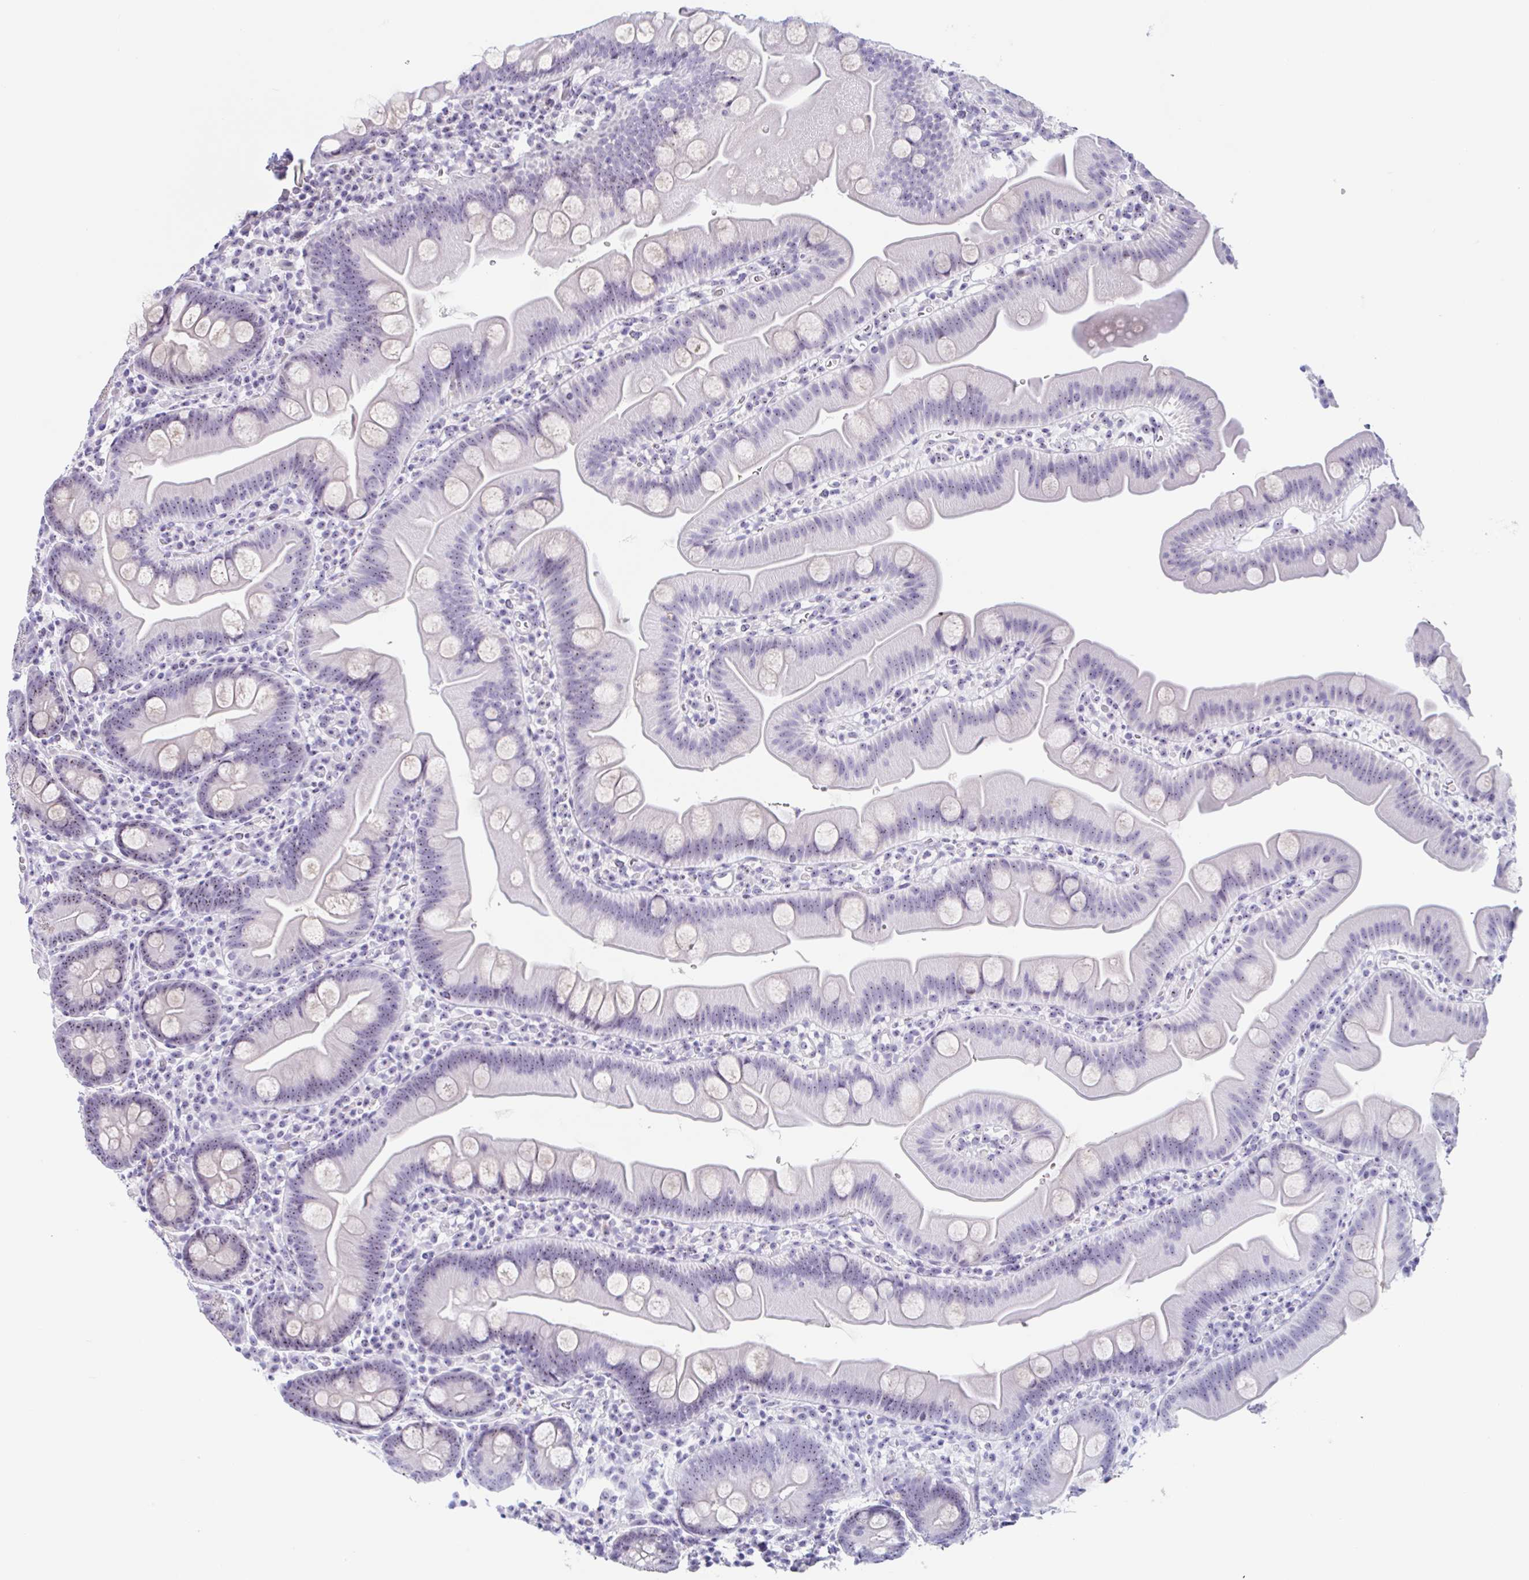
{"staining": {"intensity": "weak", "quantity": "25%-75%", "location": "nuclear"}, "tissue": "small intestine", "cell_type": "Glandular cells", "image_type": "normal", "snomed": [{"axis": "morphology", "description": "Normal tissue, NOS"}, {"axis": "topography", "description": "Small intestine"}], "caption": "Immunohistochemical staining of unremarkable human small intestine shows low levels of weak nuclear positivity in approximately 25%-75% of glandular cells. The protein is stained brown, and the nuclei are stained in blue (DAB IHC with brightfield microscopy, high magnification).", "gene": "LENG9", "patient": {"sex": "female", "age": 68}}